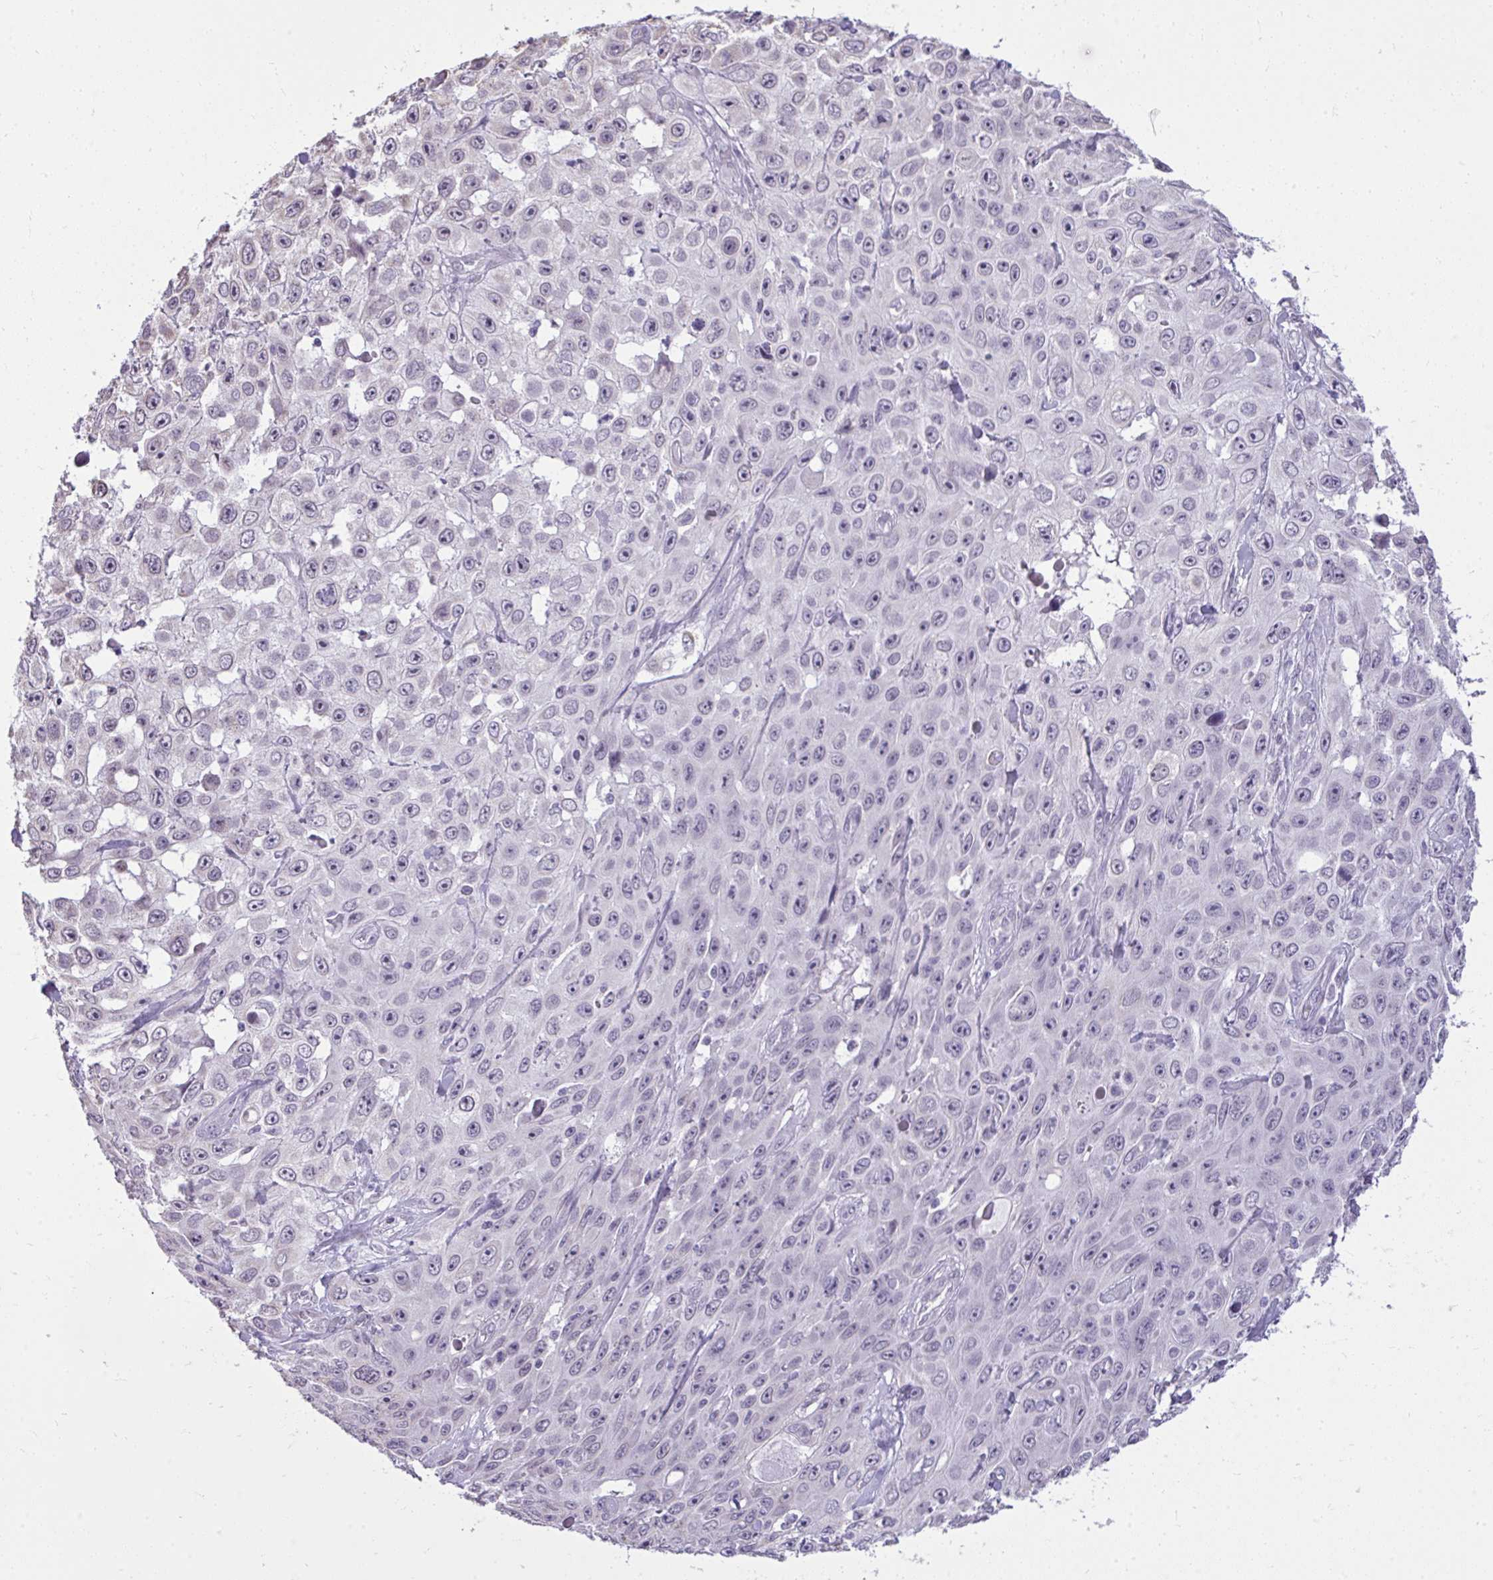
{"staining": {"intensity": "negative", "quantity": "none", "location": "none"}, "tissue": "skin cancer", "cell_type": "Tumor cells", "image_type": "cancer", "snomed": [{"axis": "morphology", "description": "Squamous cell carcinoma, NOS"}, {"axis": "topography", "description": "Skin"}], "caption": "Tumor cells show no significant protein staining in skin cancer.", "gene": "NPPA", "patient": {"sex": "male", "age": 82}}